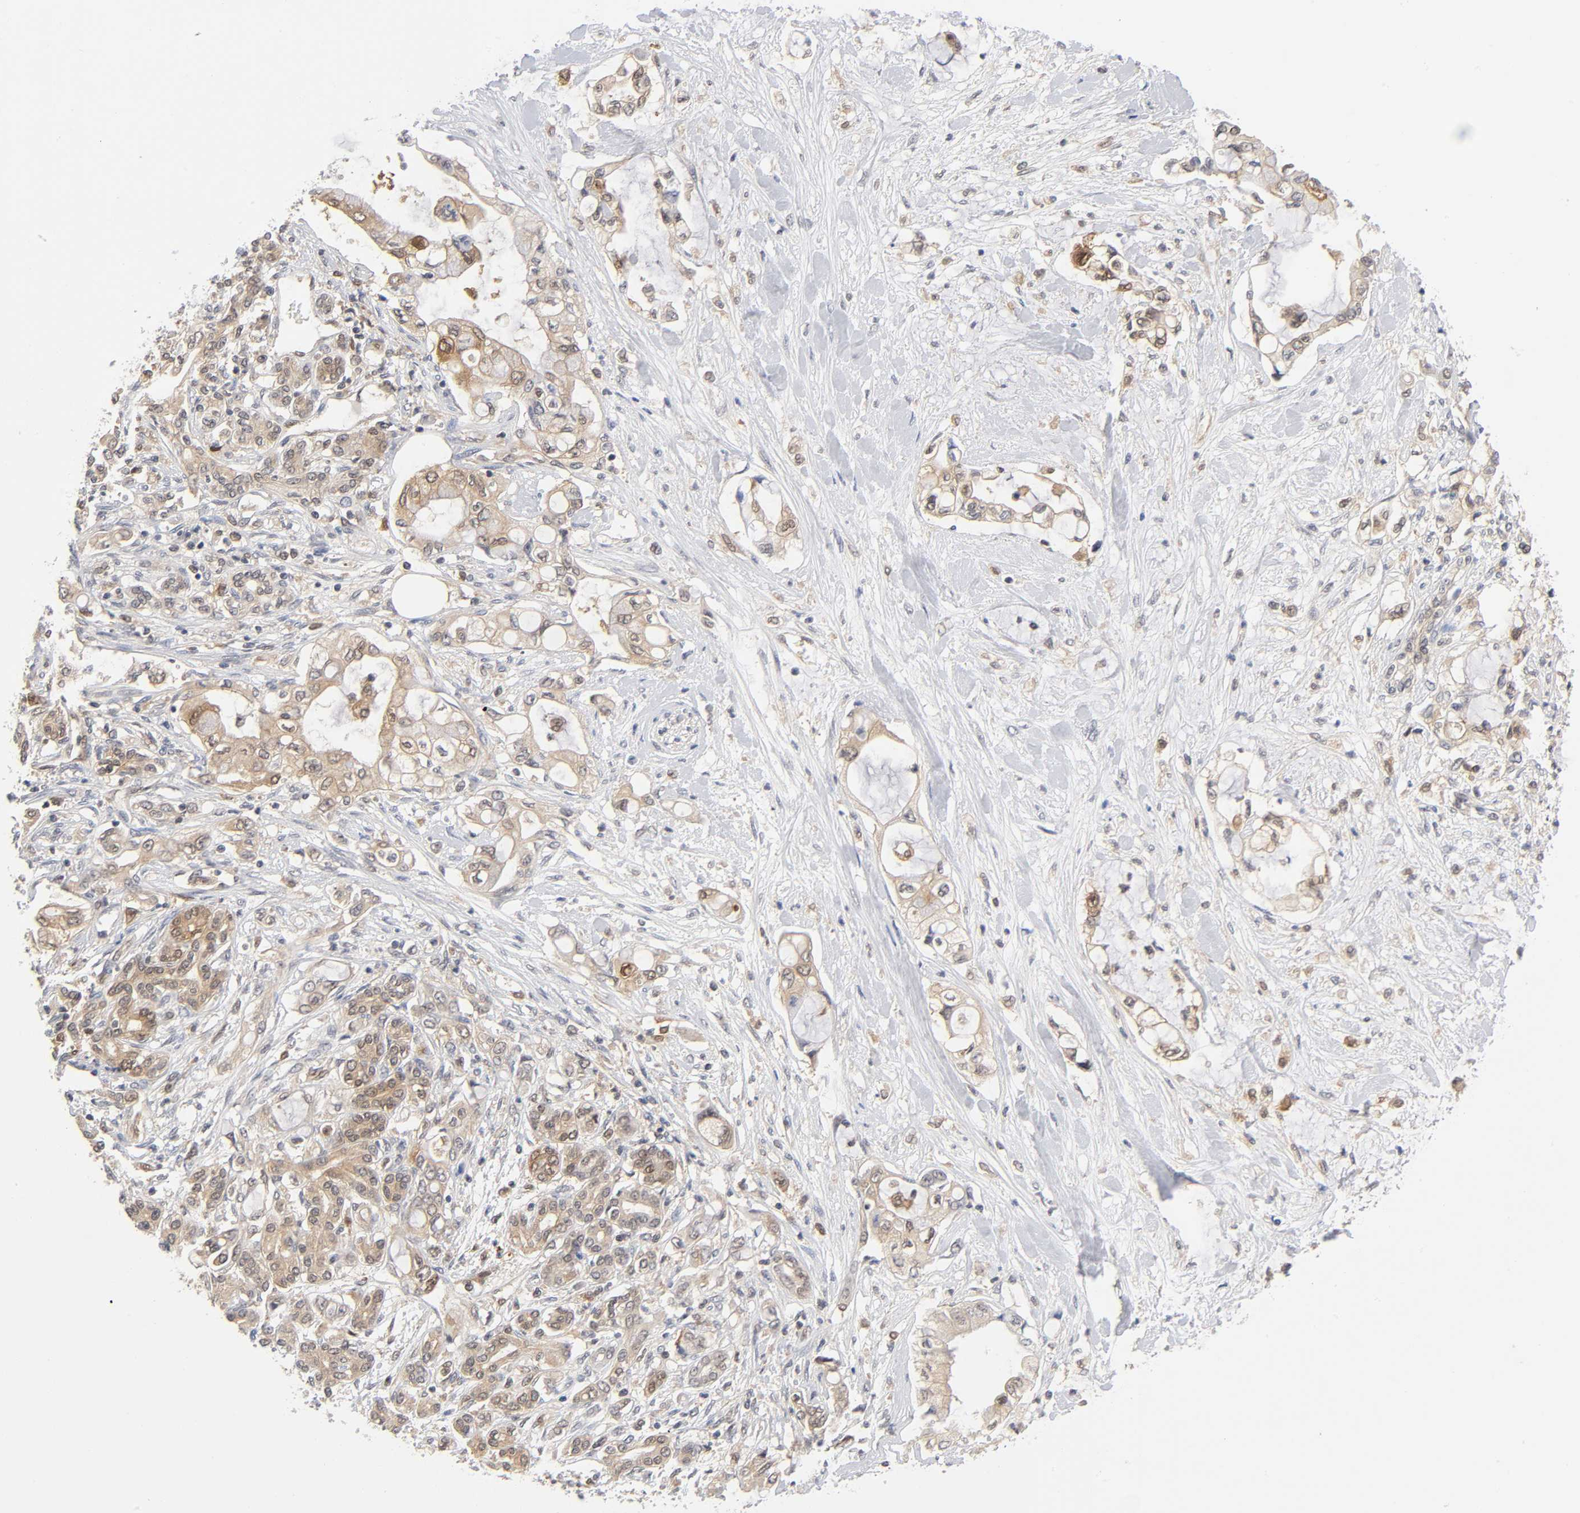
{"staining": {"intensity": "moderate", "quantity": "25%-75%", "location": "cytoplasmic/membranous"}, "tissue": "pancreatic cancer", "cell_type": "Tumor cells", "image_type": "cancer", "snomed": [{"axis": "morphology", "description": "Adenocarcinoma, NOS"}, {"axis": "topography", "description": "Pancreas"}], "caption": "Protein staining of pancreatic cancer tissue exhibits moderate cytoplasmic/membranous expression in about 25%-75% of tumor cells.", "gene": "DFFB", "patient": {"sex": "female", "age": 70}}